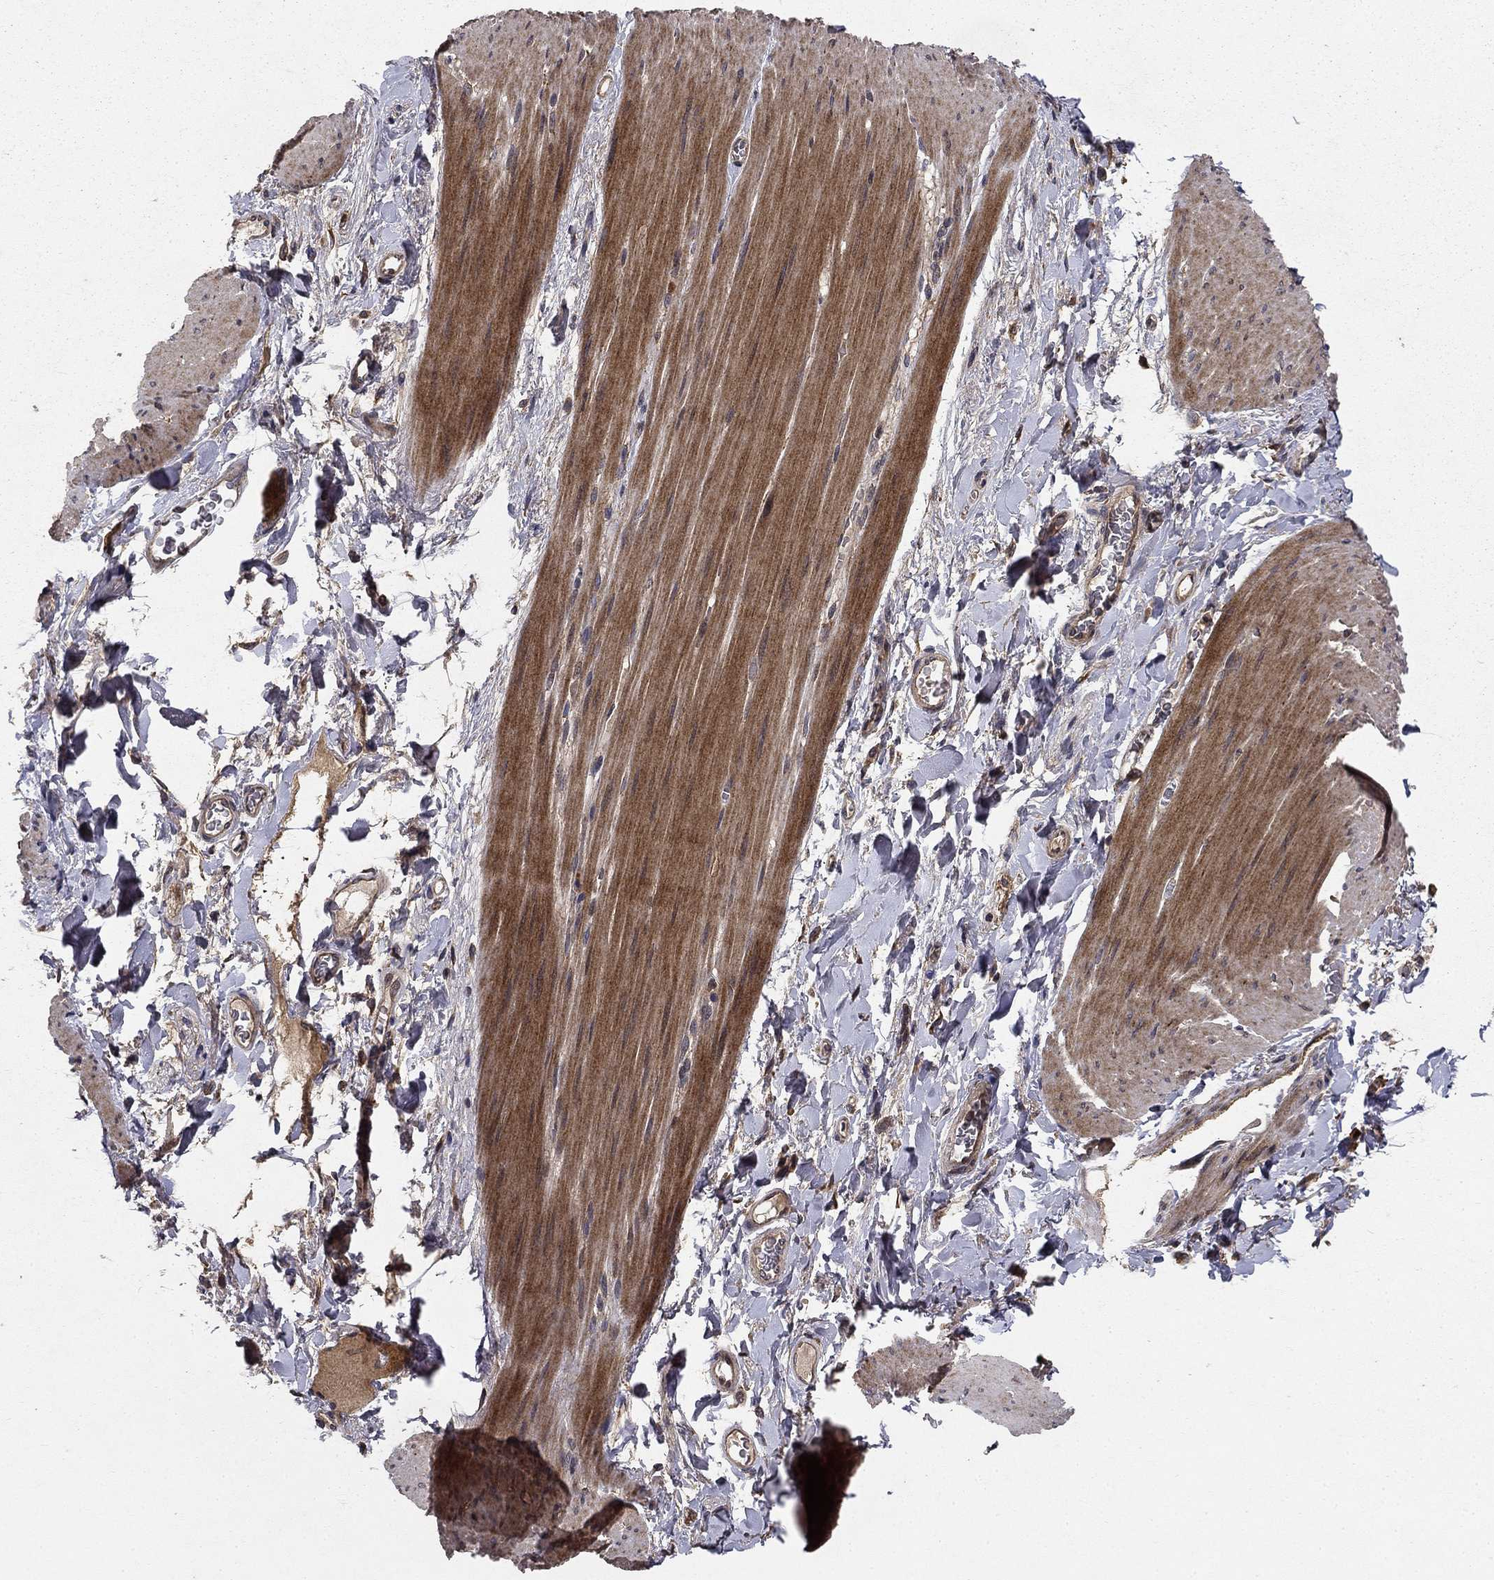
{"staining": {"intensity": "moderate", "quantity": ">75%", "location": "cytoplasmic/membranous"}, "tissue": "soft tissue", "cell_type": "Fibroblasts", "image_type": "normal", "snomed": [{"axis": "morphology", "description": "Normal tissue, NOS"}, {"axis": "topography", "description": "Smooth muscle"}, {"axis": "topography", "description": "Duodenum"}, {"axis": "topography", "description": "Peripheral nerve tissue"}], "caption": "Protein expression analysis of unremarkable soft tissue exhibits moderate cytoplasmic/membranous positivity in approximately >75% of fibroblasts. Immunohistochemistry stains the protein of interest in brown and the nuclei are stained blue.", "gene": "BABAM2", "patient": {"sex": "female", "age": 61}}